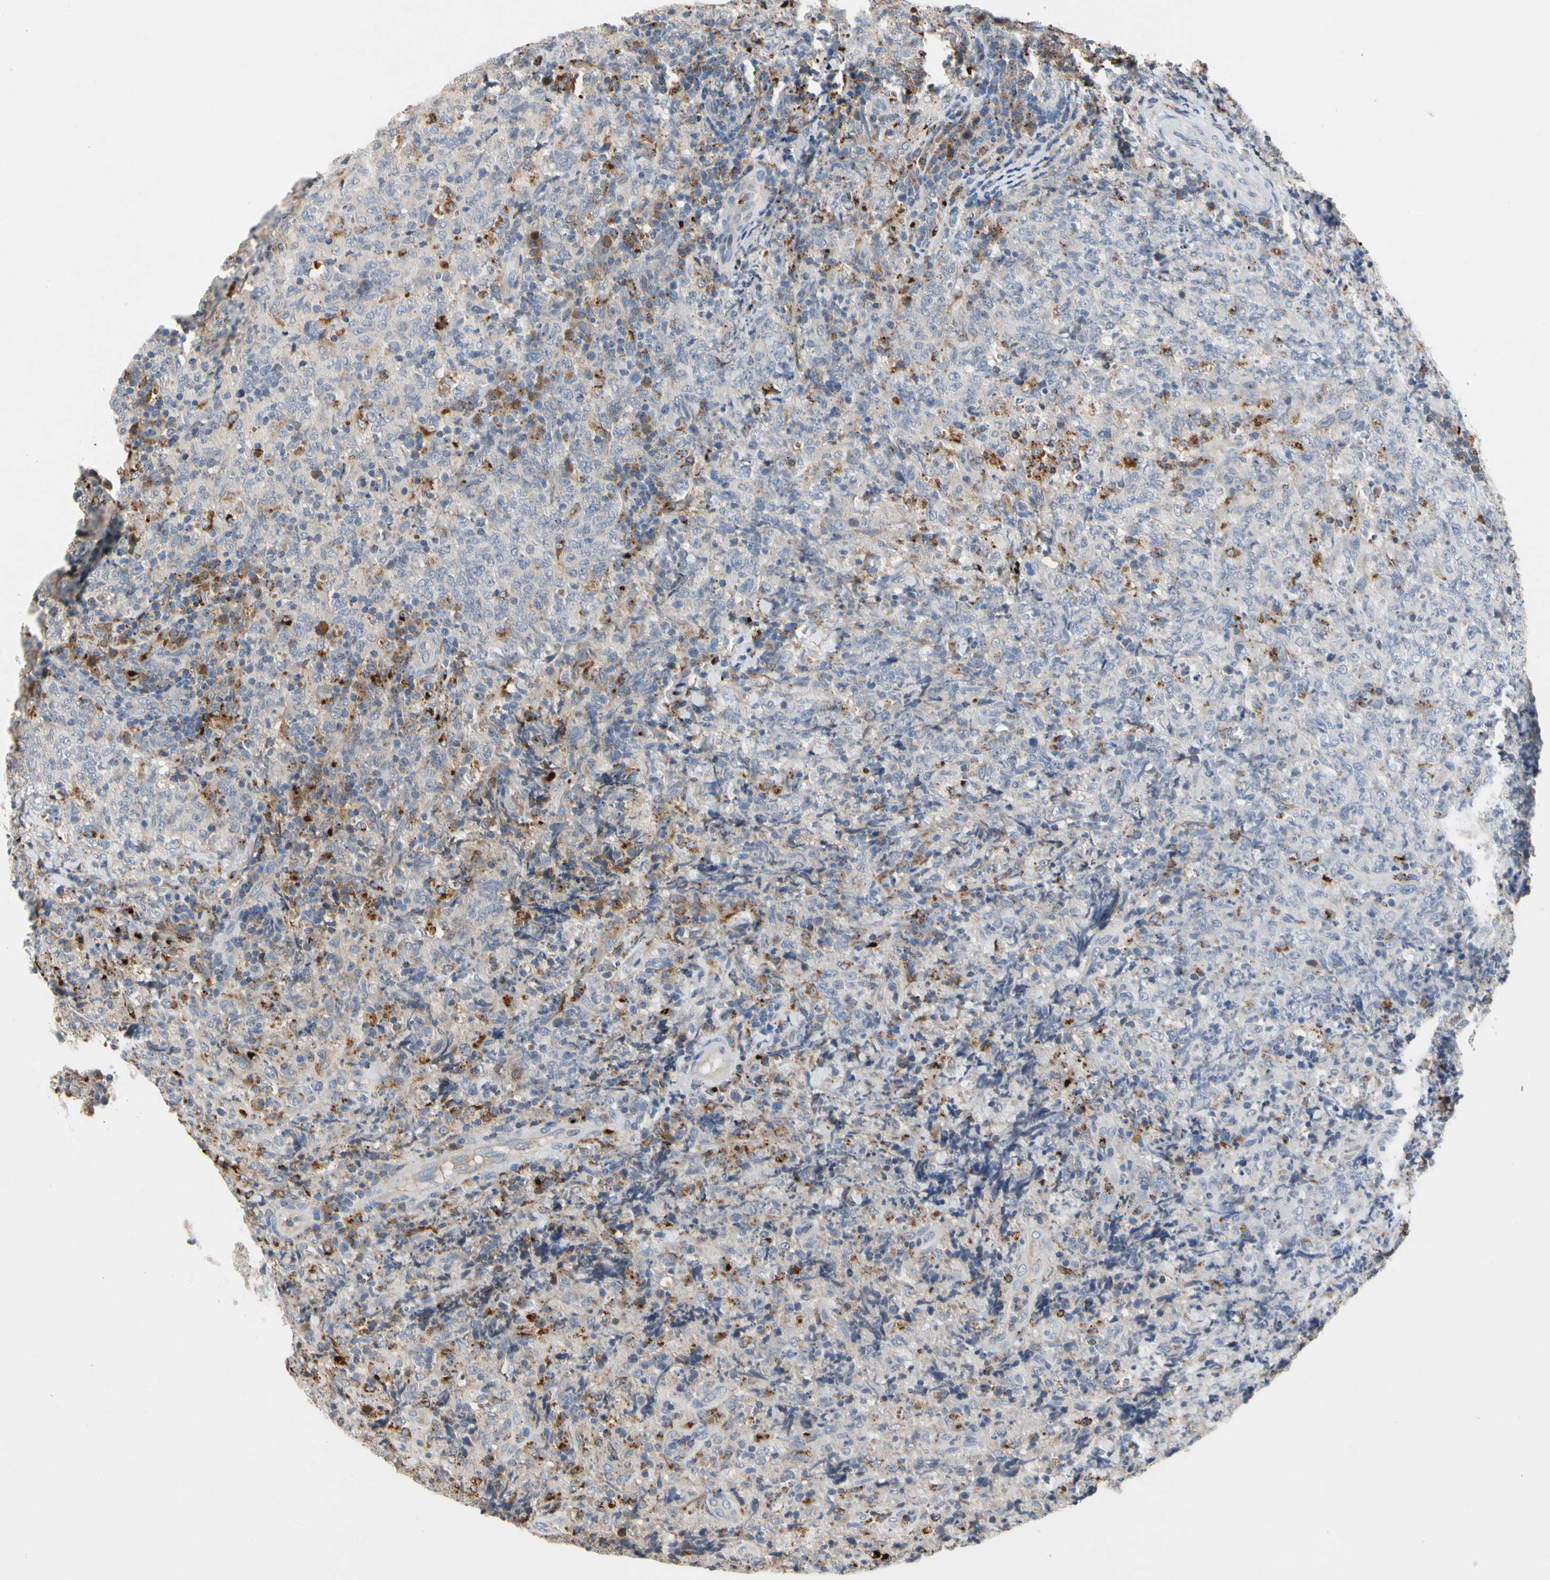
{"staining": {"intensity": "negative", "quantity": "none", "location": "none"}, "tissue": "lymphoma", "cell_type": "Tumor cells", "image_type": "cancer", "snomed": [{"axis": "morphology", "description": "Malignant lymphoma, non-Hodgkin's type, High grade"}, {"axis": "topography", "description": "Tonsil"}], "caption": "There is no significant expression in tumor cells of lymphoma. (DAB (3,3'-diaminobenzidine) immunohistochemistry visualized using brightfield microscopy, high magnification).", "gene": "ADA2", "patient": {"sex": "female", "age": 36}}